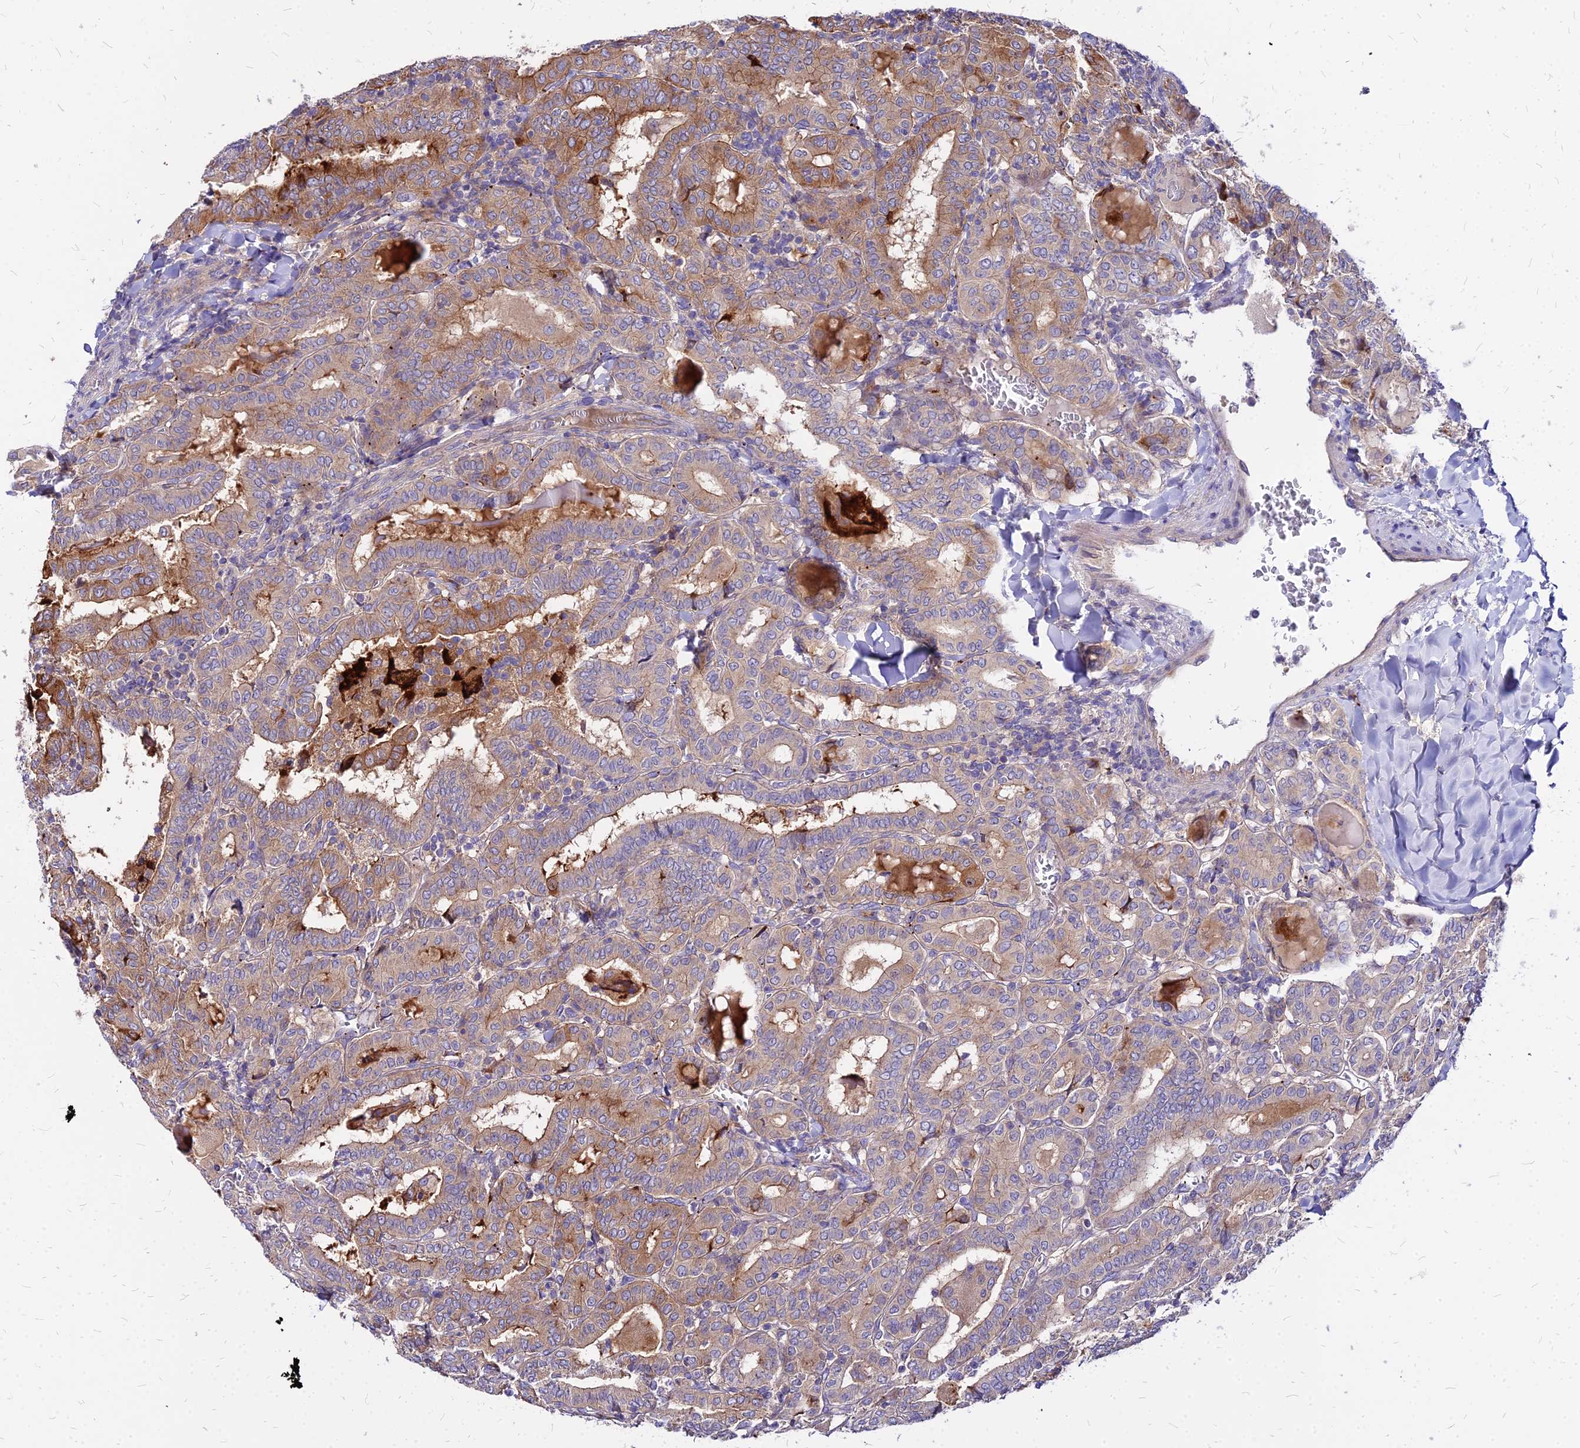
{"staining": {"intensity": "weak", "quantity": "25%-75%", "location": "cytoplasmic/membranous"}, "tissue": "thyroid cancer", "cell_type": "Tumor cells", "image_type": "cancer", "snomed": [{"axis": "morphology", "description": "Papillary adenocarcinoma, NOS"}, {"axis": "topography", "description": "Thyroid gland"}], "caption": "Human thyroid cancer (papillary adenocarcinoma) stained with a brown dye demonstrates weak cytoplasmic/membranous positive staining in about 25%-75% of tumor cells.", "gene": "COMMD10", "patient": {"sex": "female", "age": 72}}